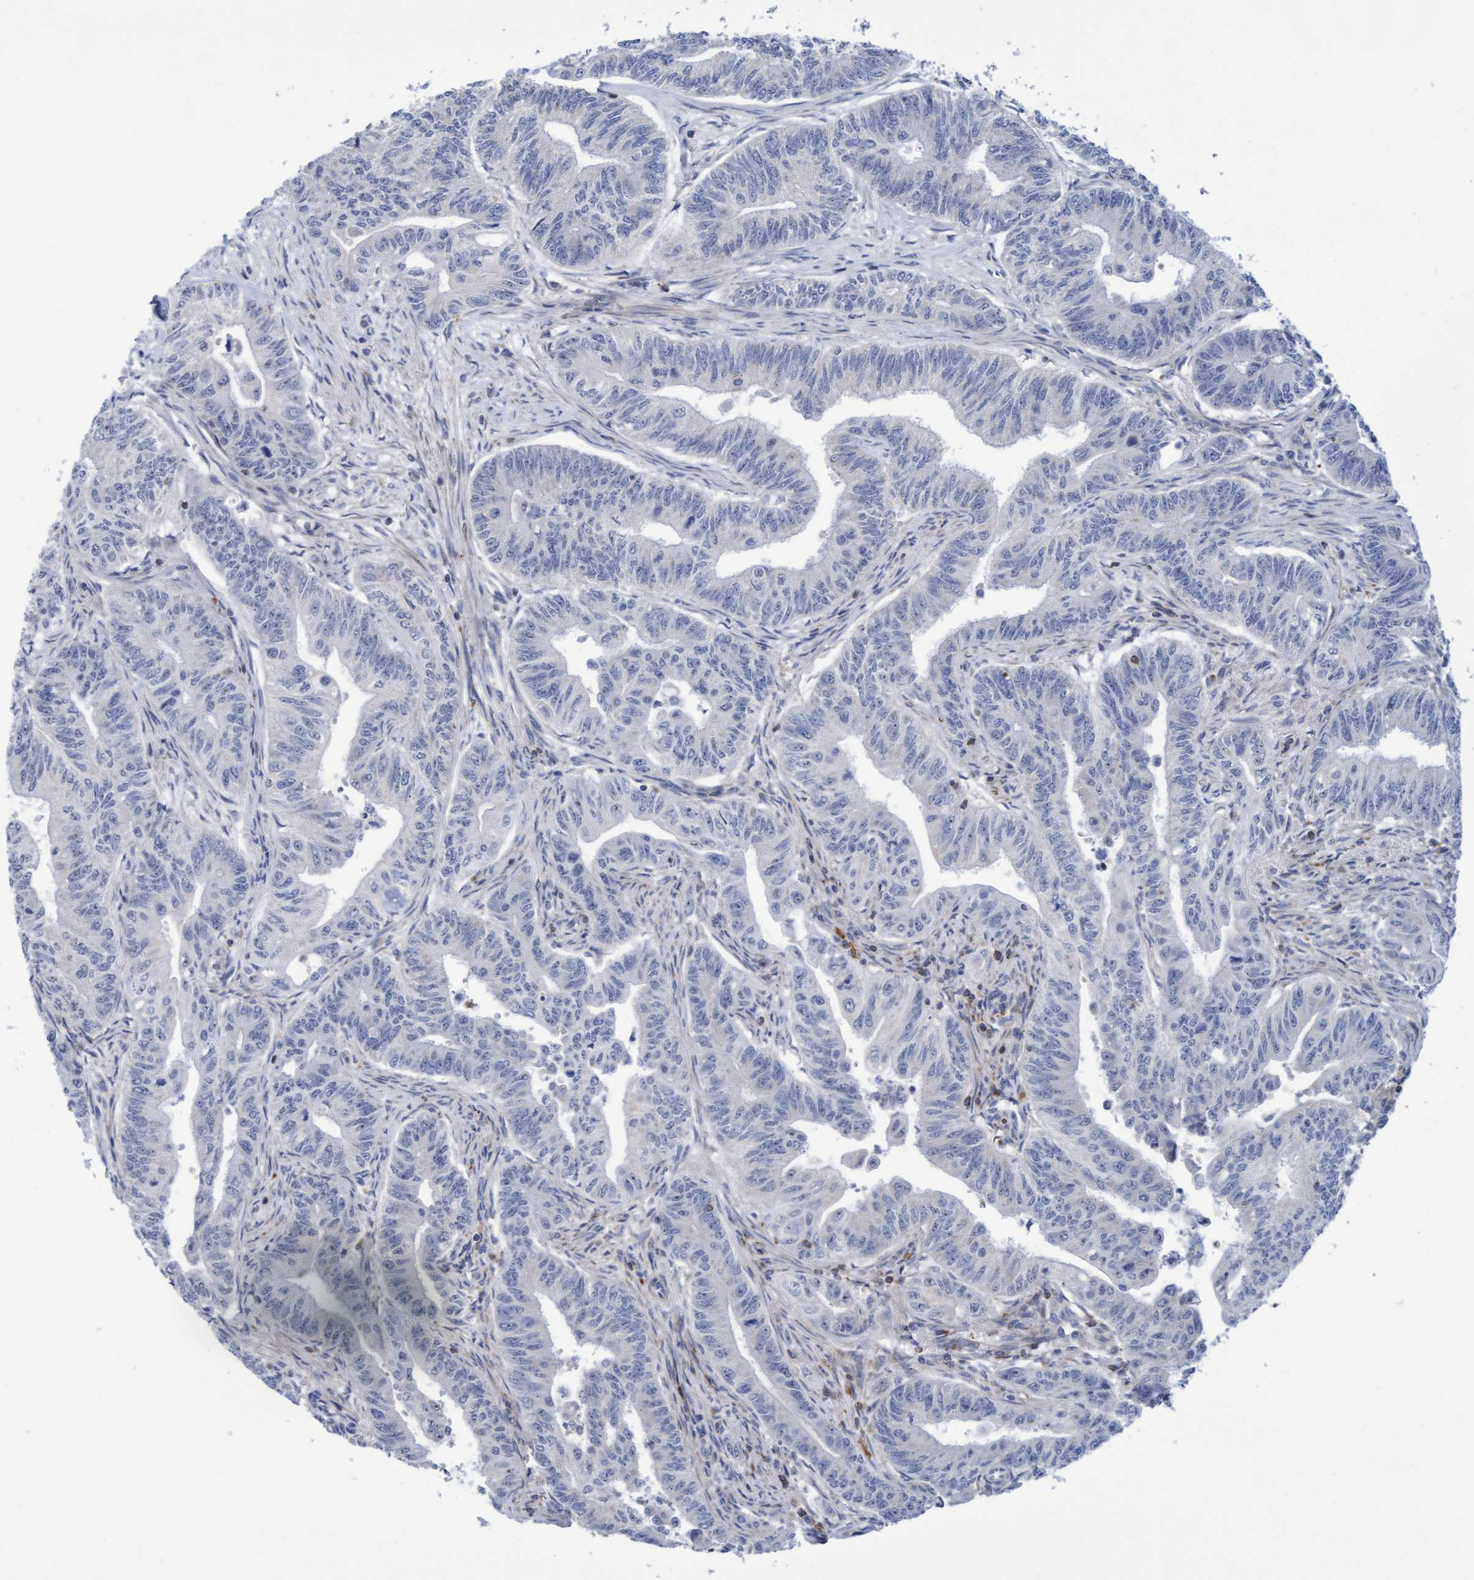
{"staining": {"intensity": "negative", "quantity": "none", "location": "none"}, "tissue": "colorectal cancer", "cell_type": "Tumor cells", "image_type": "cancer", "snomed": [{"axis": "morphology", "description": "Adenoma, NOS"}, {"axis": "morphology", "description": "Adenocarcinoma, NOS"}, {"axis": "topography", "description": "Colon"}], "caption": "The micrograph shows no staining of tumor cells in colorectal adenoma.", "gene": "FNBP1", "patient": {"sex": "male", "age": 79}}